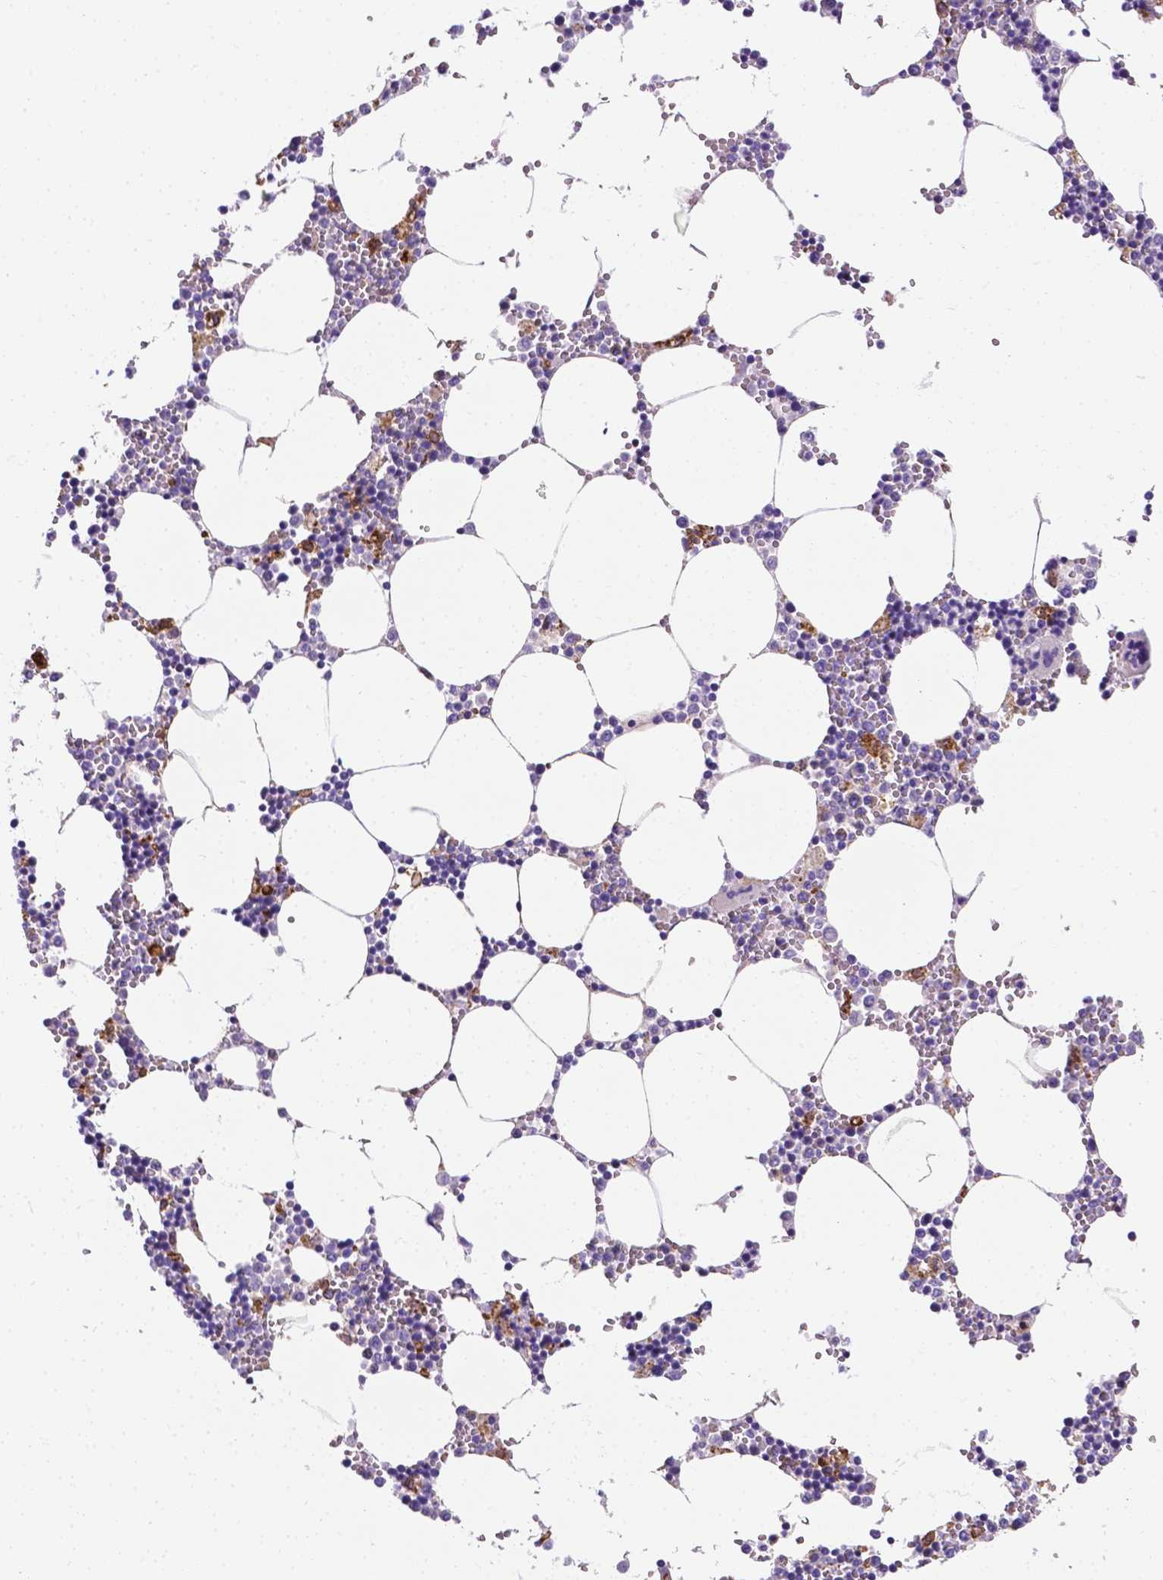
{"staining": {"intensity": "negative", "quantity": "none", "location": "none"}, "tissue": "bone marrow", "cell_type": "Hematopoietic cells", "image_type": "normal", "snomed": [{"axis": "morphology", "description": "Normal tissue, NOS"}, {"axis": "topography", "description": "Bone marrow"}], "caption": "This image is of benign bone marrow stained with IHC to label a protein in brown with the nuclei are counter-stained blue. There is no positivity in hematopoietic cells.", "gene": "APOE", "patient": {"sex": "male", "age": 54}}